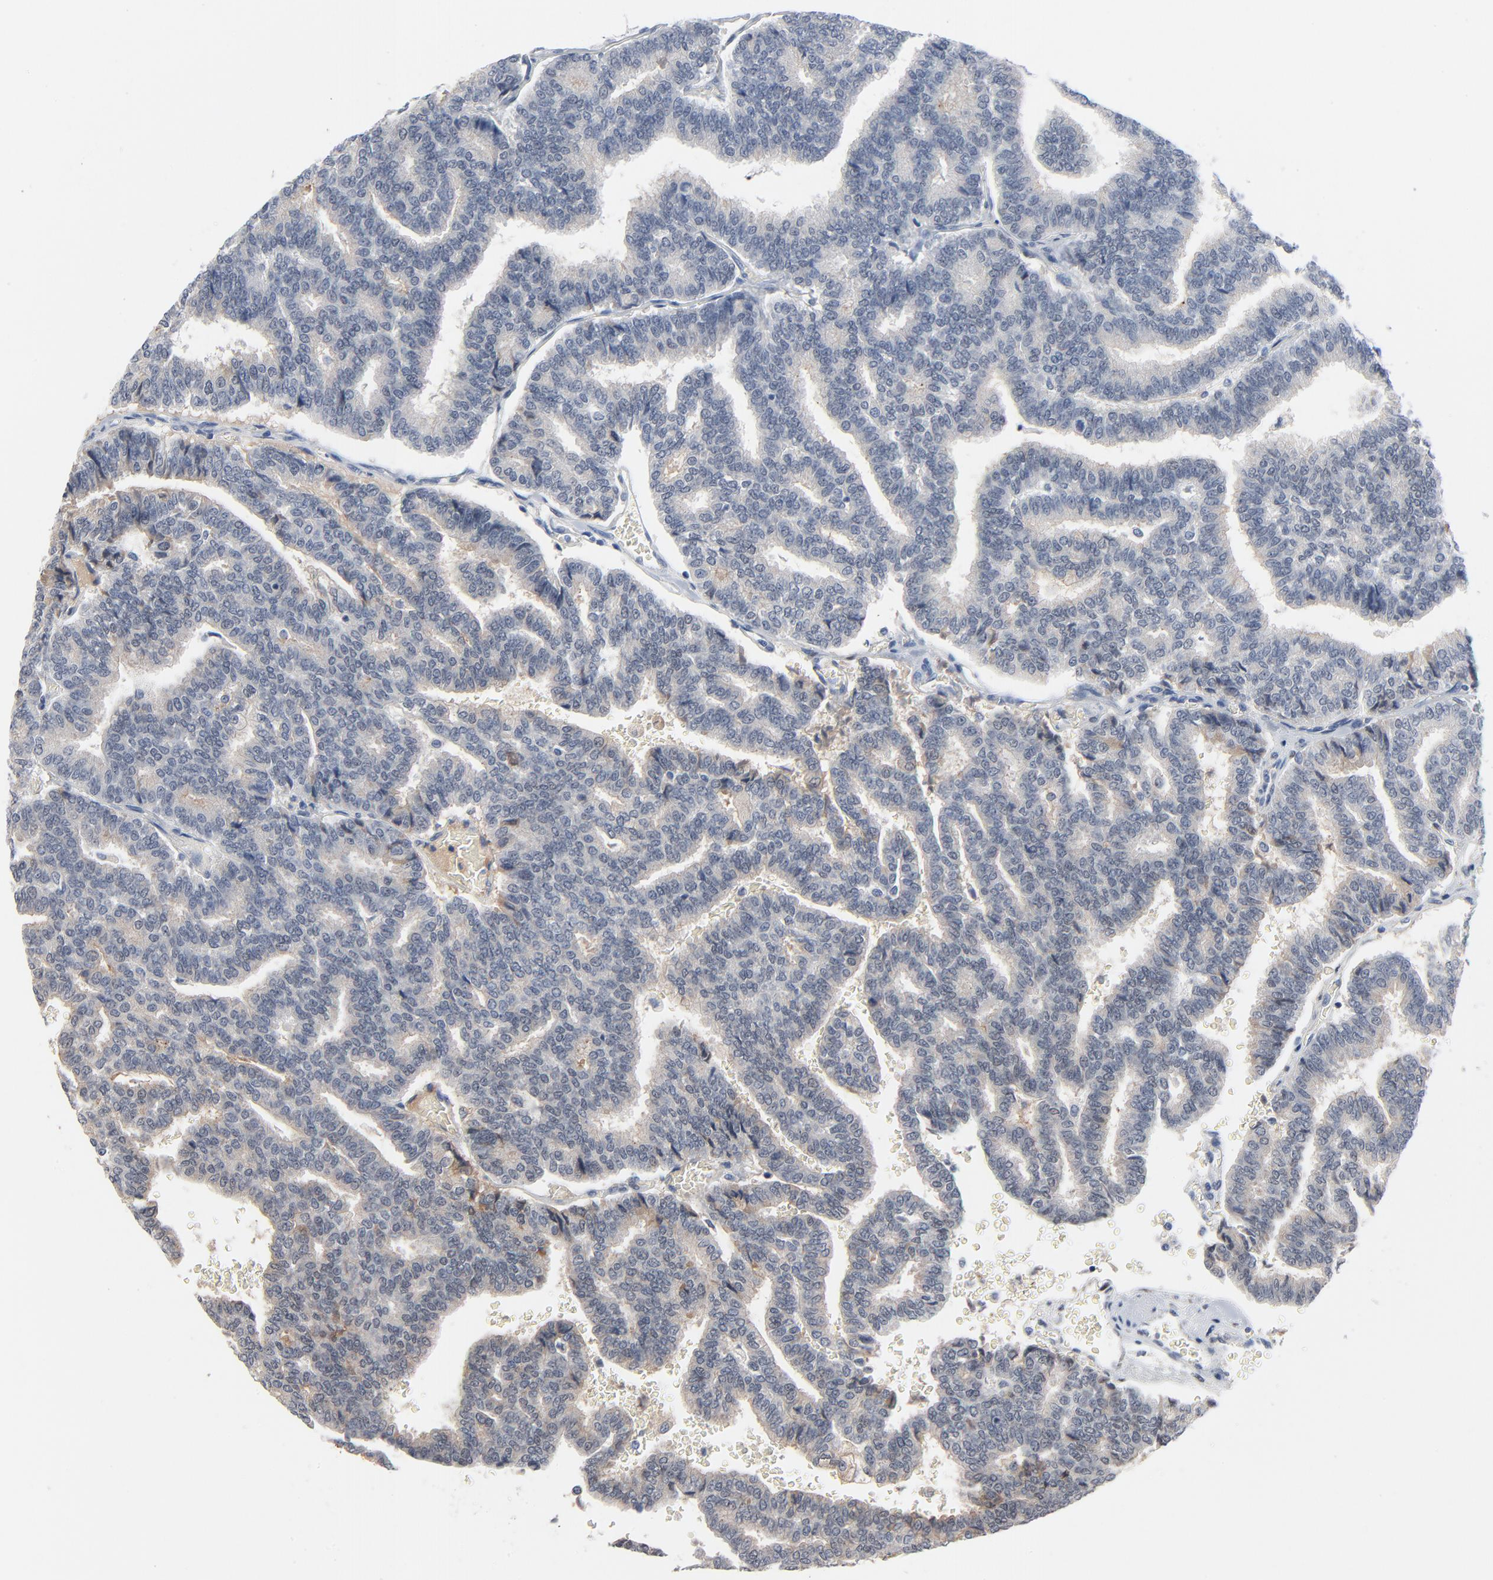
{"staining": {"intensity": "negative", "quantity": "none", "location": "none"}, "tissue": "thyroid cancer", "cell_type": "Tumor cells", "image_type": "cancer", "snomed": [{"axis": "morphology", "description": "Papillary adenocarcinoma, NOS"}, {"axis": "topography", "description": "Thyroid gland"}], "caption": "Immunohistochemistry (IHC) image of neoplastic tissue: human thyroid cancer (papillary adenocarcinoma) stained with DAB exhibits no significant protein staining in tumor cells.", "gene": "FOXP1", "patient": {"sex": "female", "age": 35}}